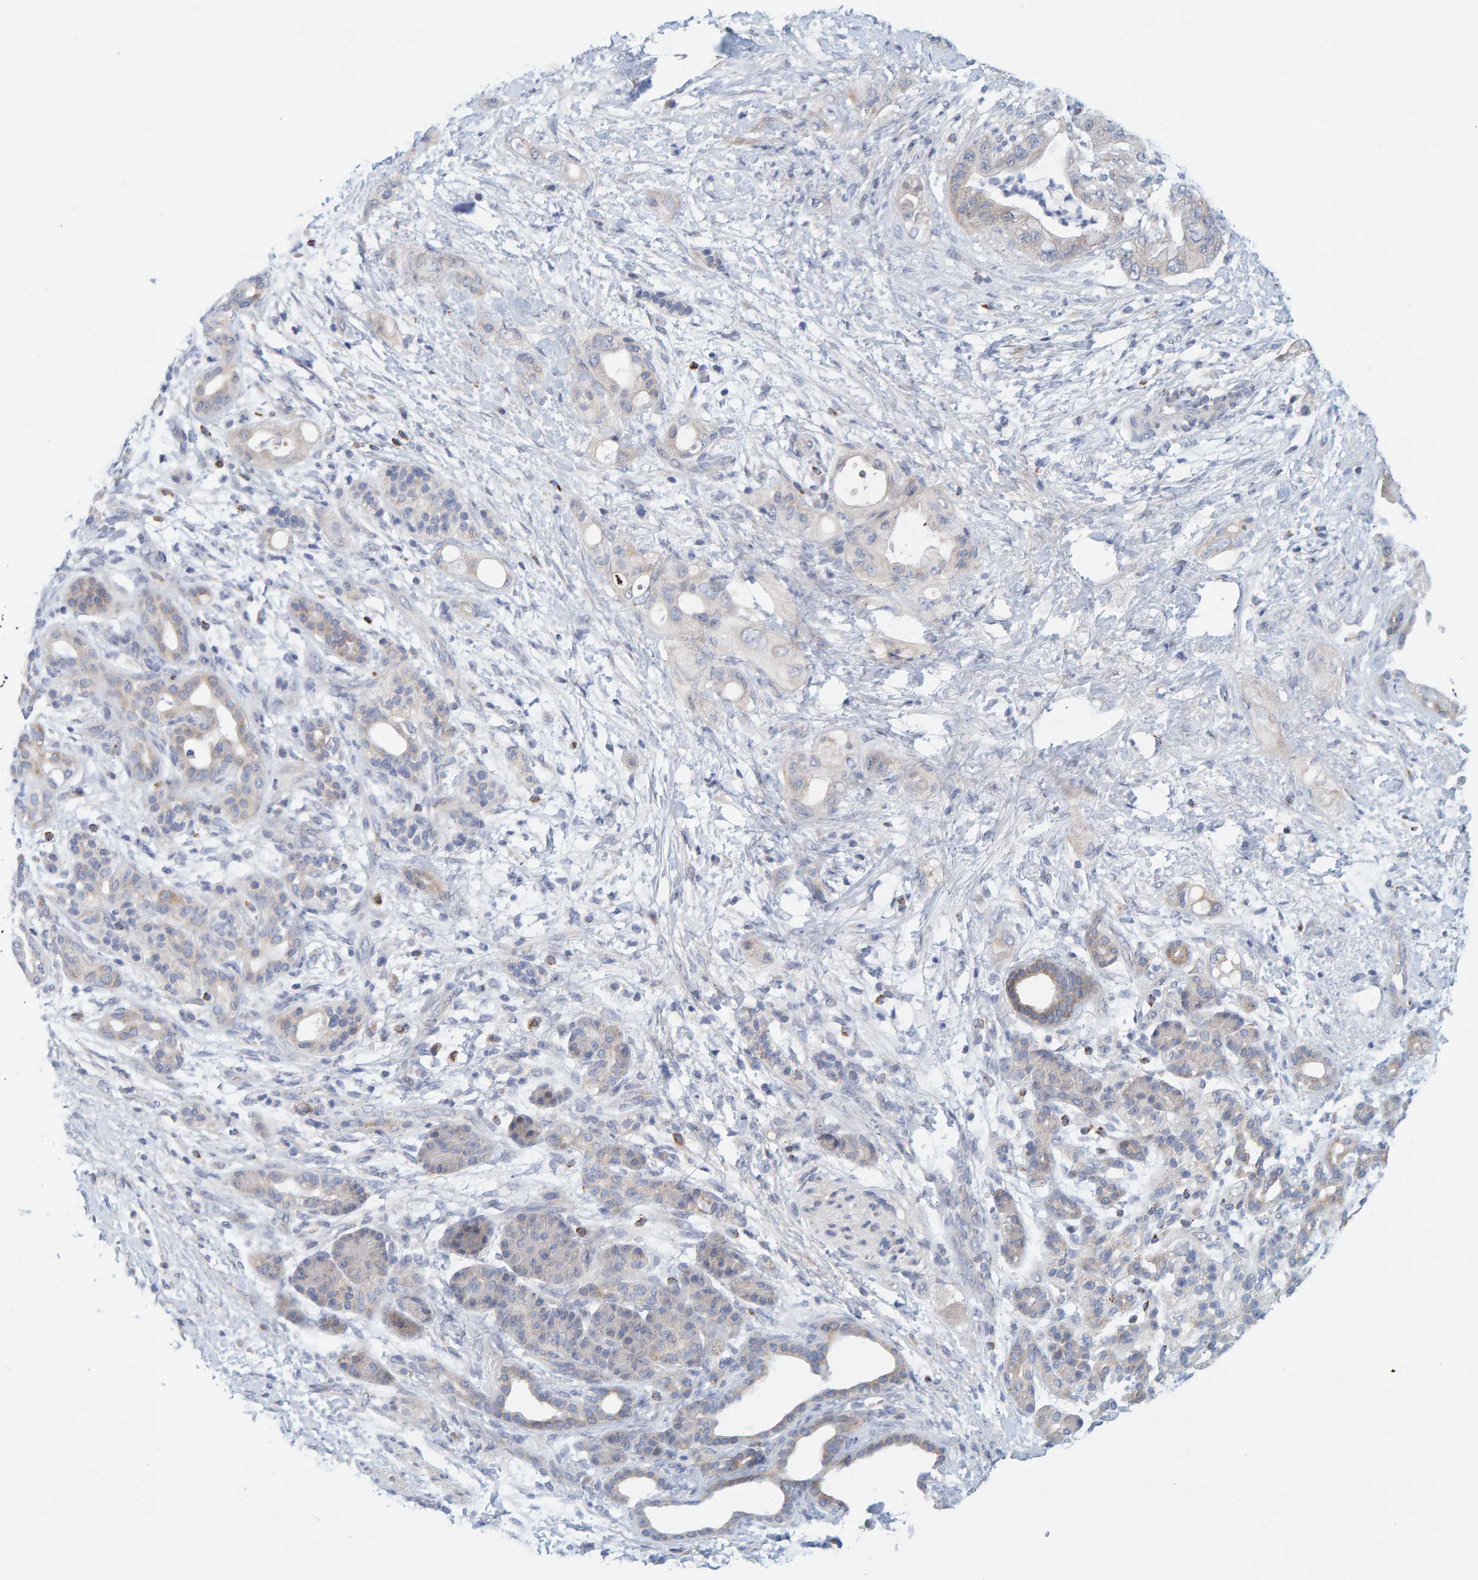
{"staining": {"intensity": "negative", "quantity": "none", "location": "none"}, "tissue": "pancreatic cancer", "cell_type": "Tumor cells", "image_type": "cancer", "snomed": [{"axis": "morphology", "description": "Adenocarcinoma, NOS"}, {"axis": "topography", "description": "Pancreas"}], "caption": "A high-resolution image shows immunohistochemistry (IHC) staining of pancreatic adenocarcinoma, which reveals no significant positivity in tumor cells.", "gene": "ZC3H3", "patient": {"sex": "male", "age": 59}}